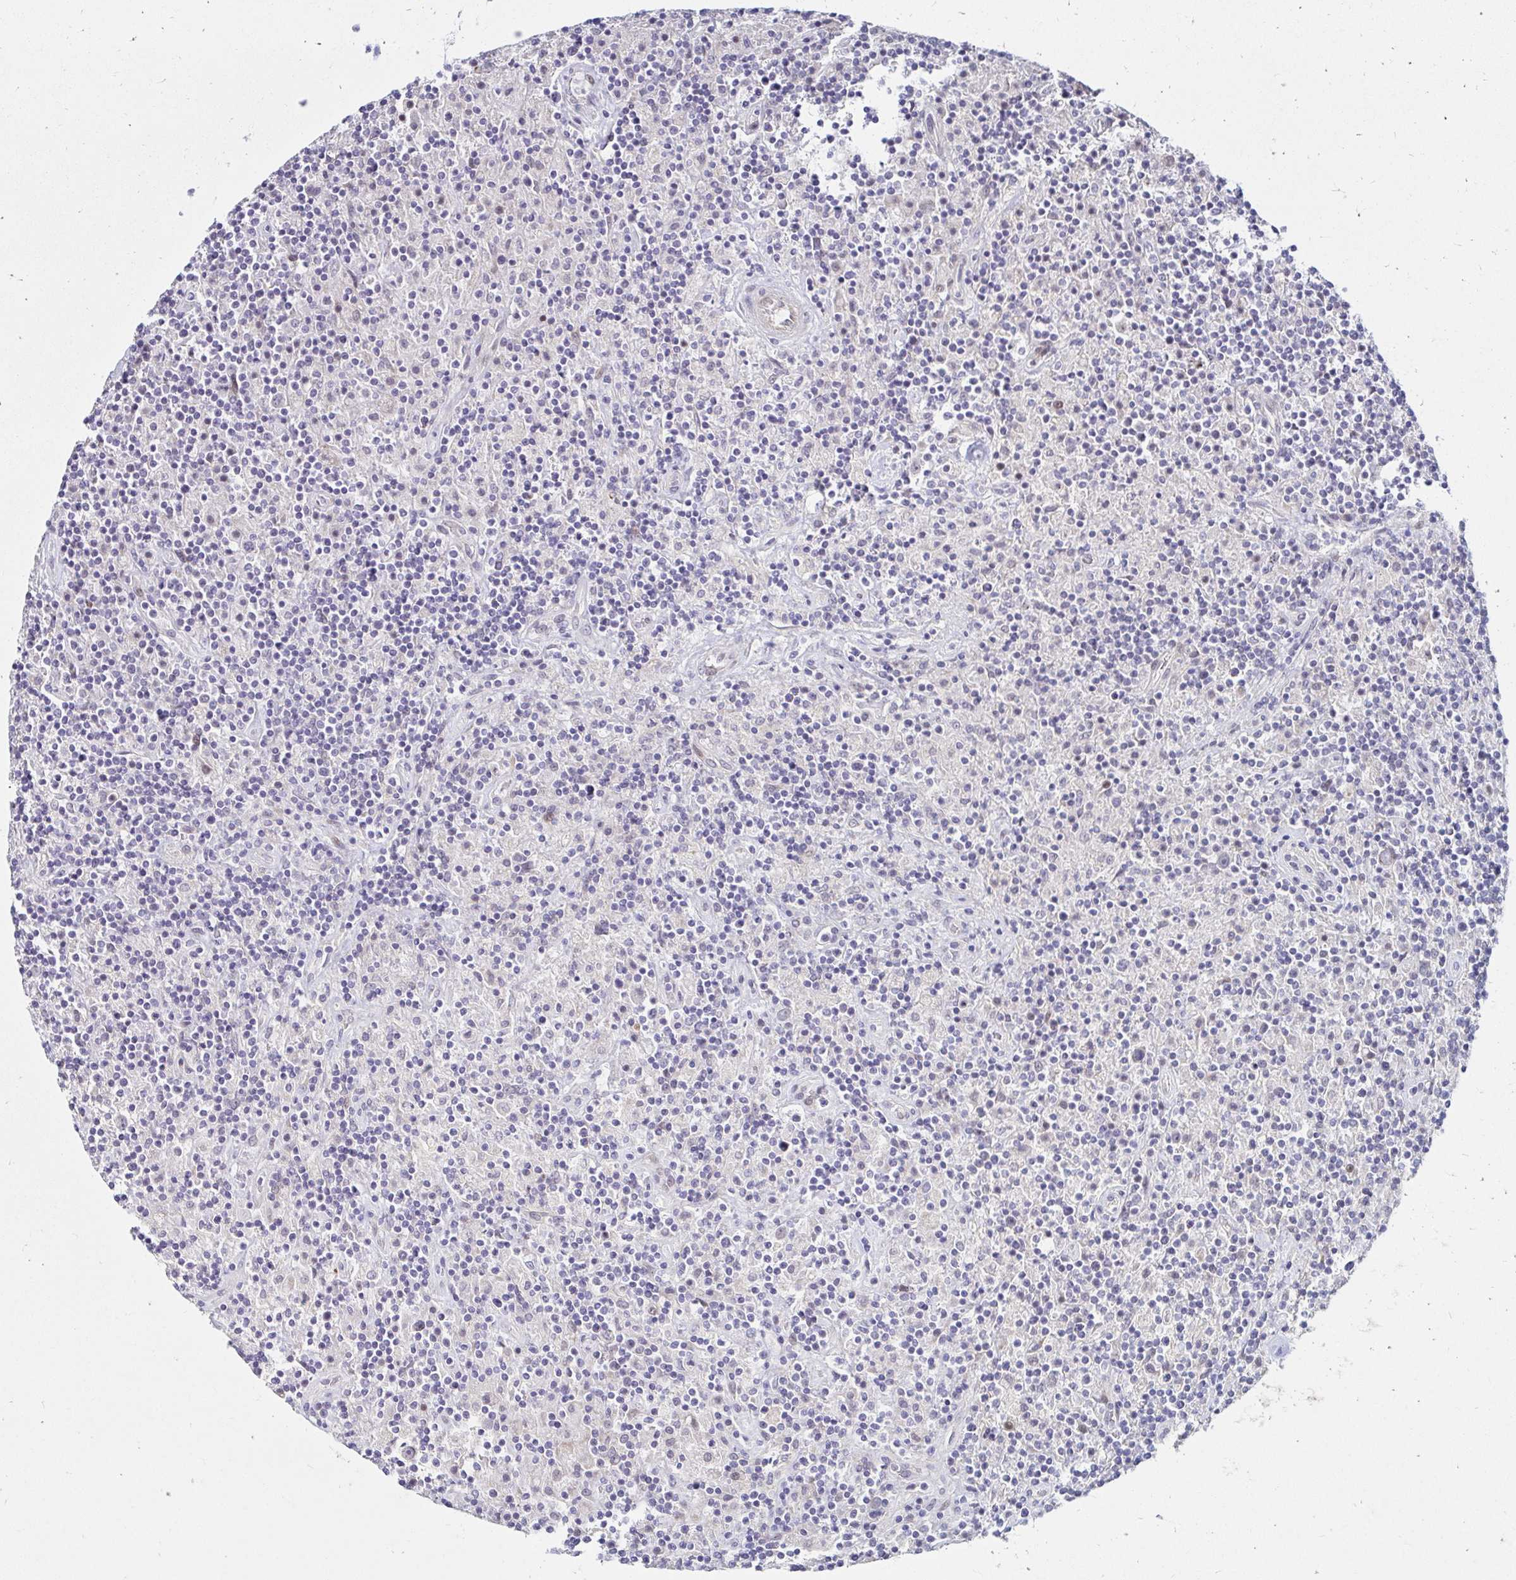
{"staining": {"intensity": "negative", "quantity": "none", "location": "none"}, "tissue": "lymphoma", "cell_type": "Tumor cells", "image_type": "cancer", "snomed": [{"axis": "morphology", "description": "Hodgkin's disease, NOS"}, {"axis": "topography", "description": "Lymph node"}], "caption": "Tumor cells are negative for protein expression in human Hodgkin's disease.", "gene": "GUCY1A1", "patient": {"sex": "male", "age": 70}}